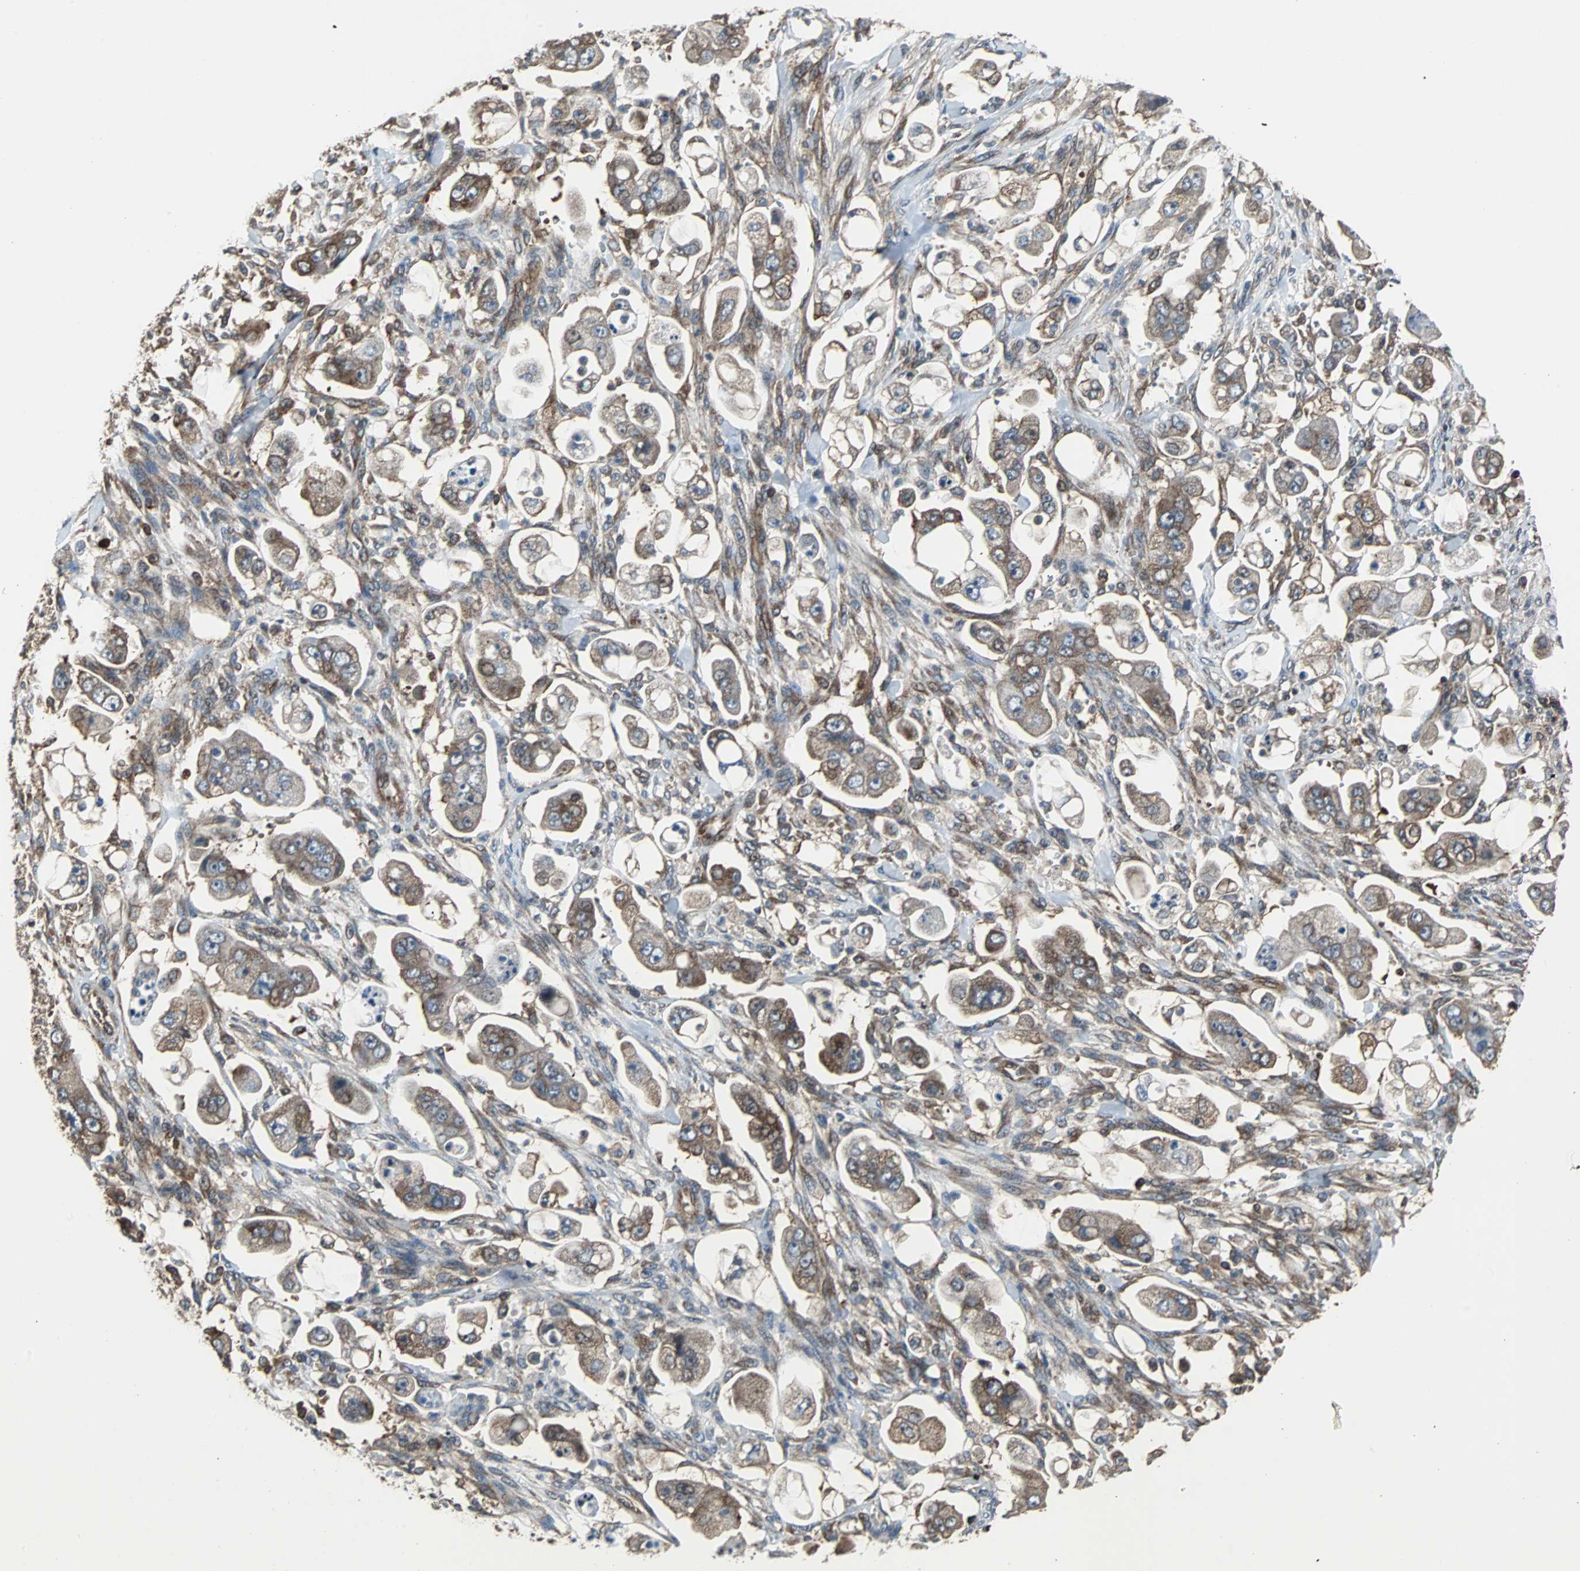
{"staining": {"intensity": "moderate", "quantity": ">75%", "location": "cytoplasmic/membranous"}, "tissue": "stomach cancer", "cell_type": "Tumor cells", "image_type": "cancer", "snomed": [{"axis": "morphology", "description": "Adenocarcinoma, NOS"}, {"axis": "topography", "description": "Stomach"}], "caption": "Immunohistochemical staining of adenocarcinoma (stomach) exhibits medium levels of moderate cytoplasmic/membranous expression in approximately >75% of tumor cells. The staining was performed using DAB (3,3'-diaminobenzidine), with brown indicating positive protein expression. Nuclei are stained blue with hematoxylin.", "gene": "RELA", "patient": {"sex": "male", "age": 62}}